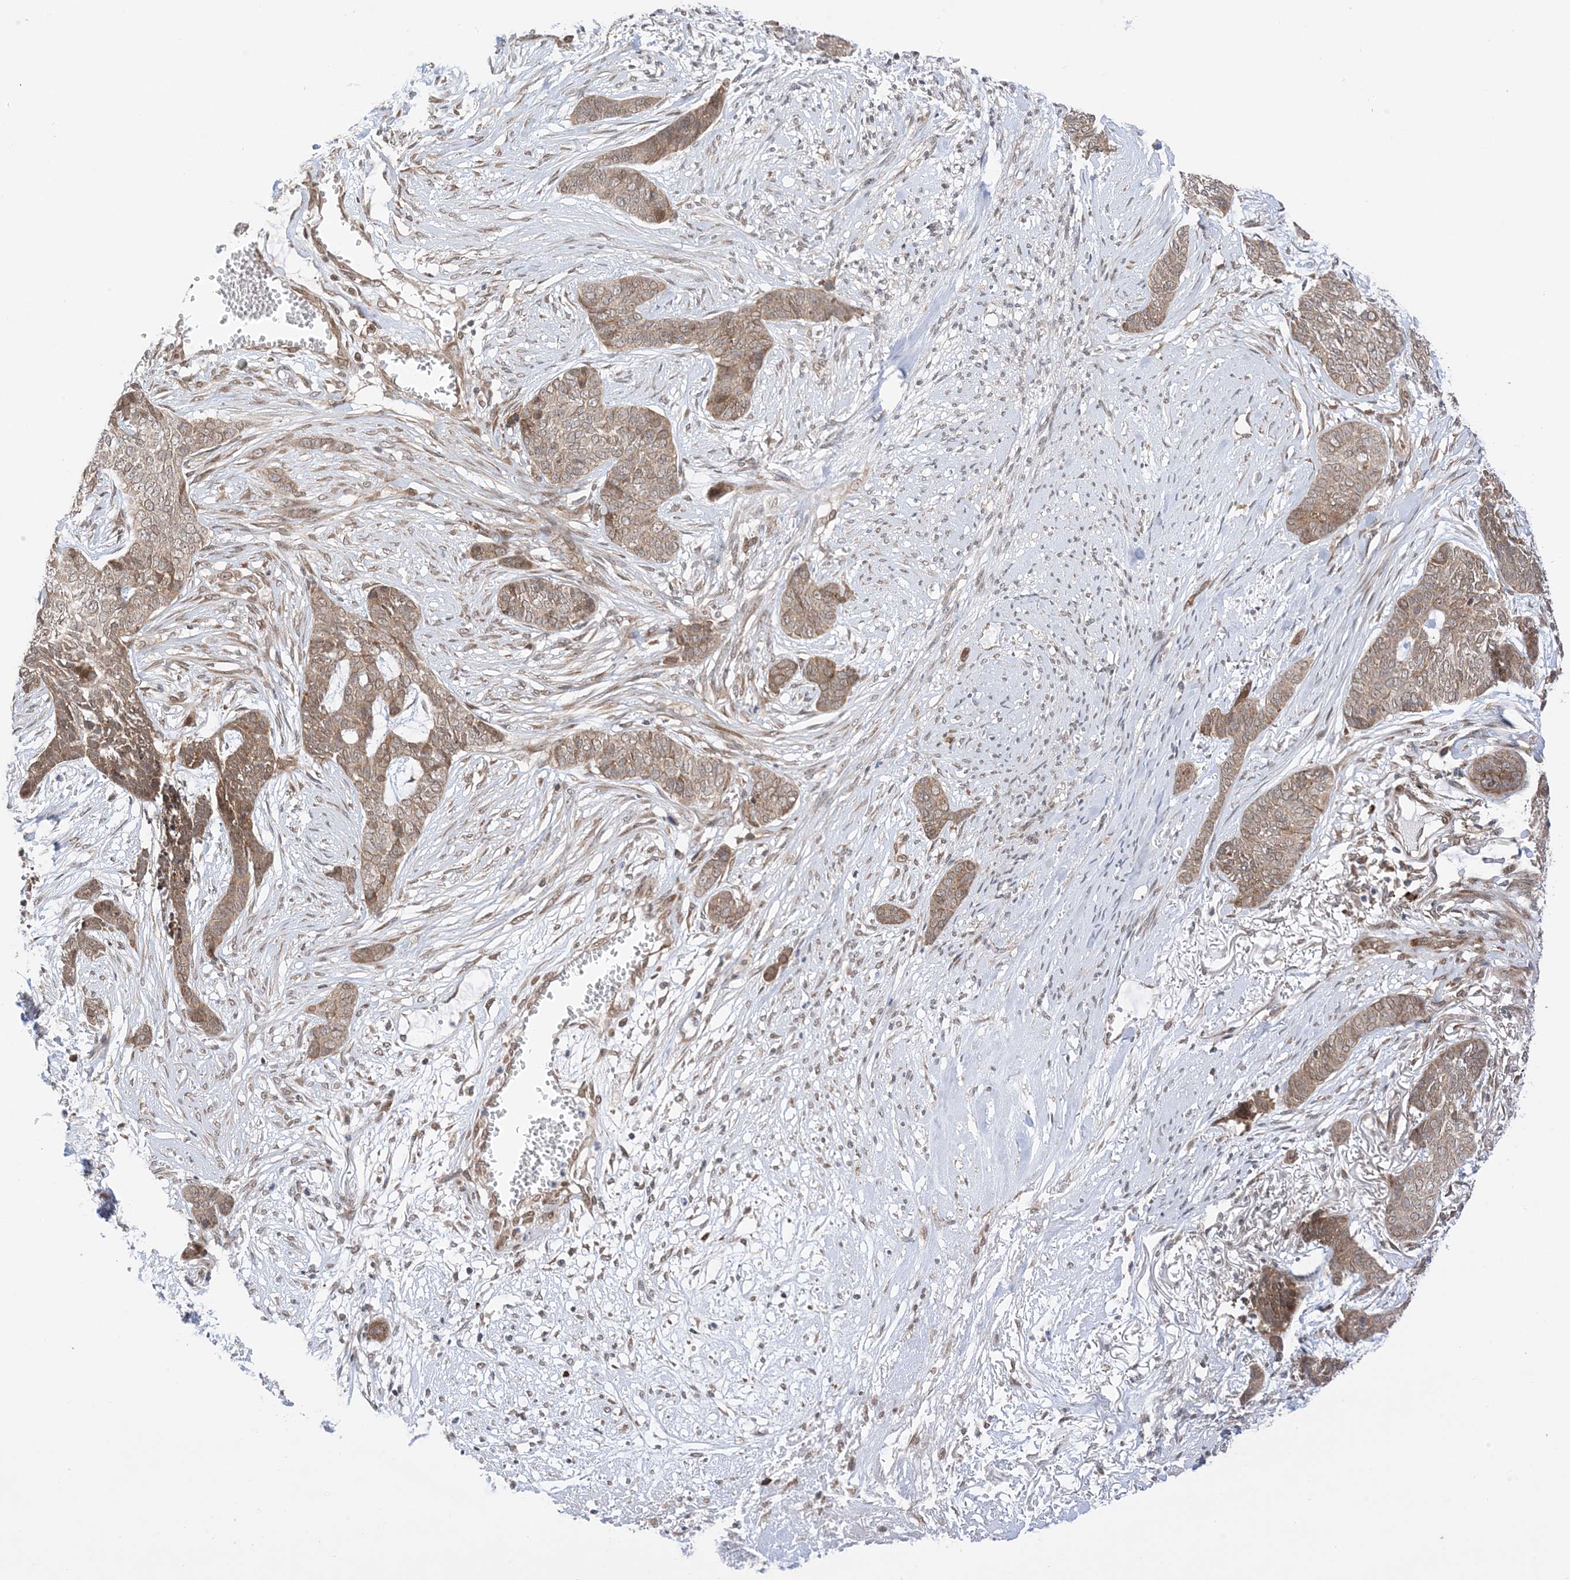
{"staining": {"intensity": "moderate", "quantity": ">75%", "location": "cytoplasmic/membranous,nuclear"}, "tissue": "skin cancer", "cell_type": "Tumor cells", "image_type": "cancer", "snomed": [{"axis": "morphology", "description": "Basal cell carcinoma"}, {"axis": "topography", "description": "Skin"}], "caption": "Basal cell carcinoma (skin) stained with a protein marker reveals moderate staining in tumor cells.", "gene": "UBE2E2", "patient": {"sex": "female", "age": 64}}